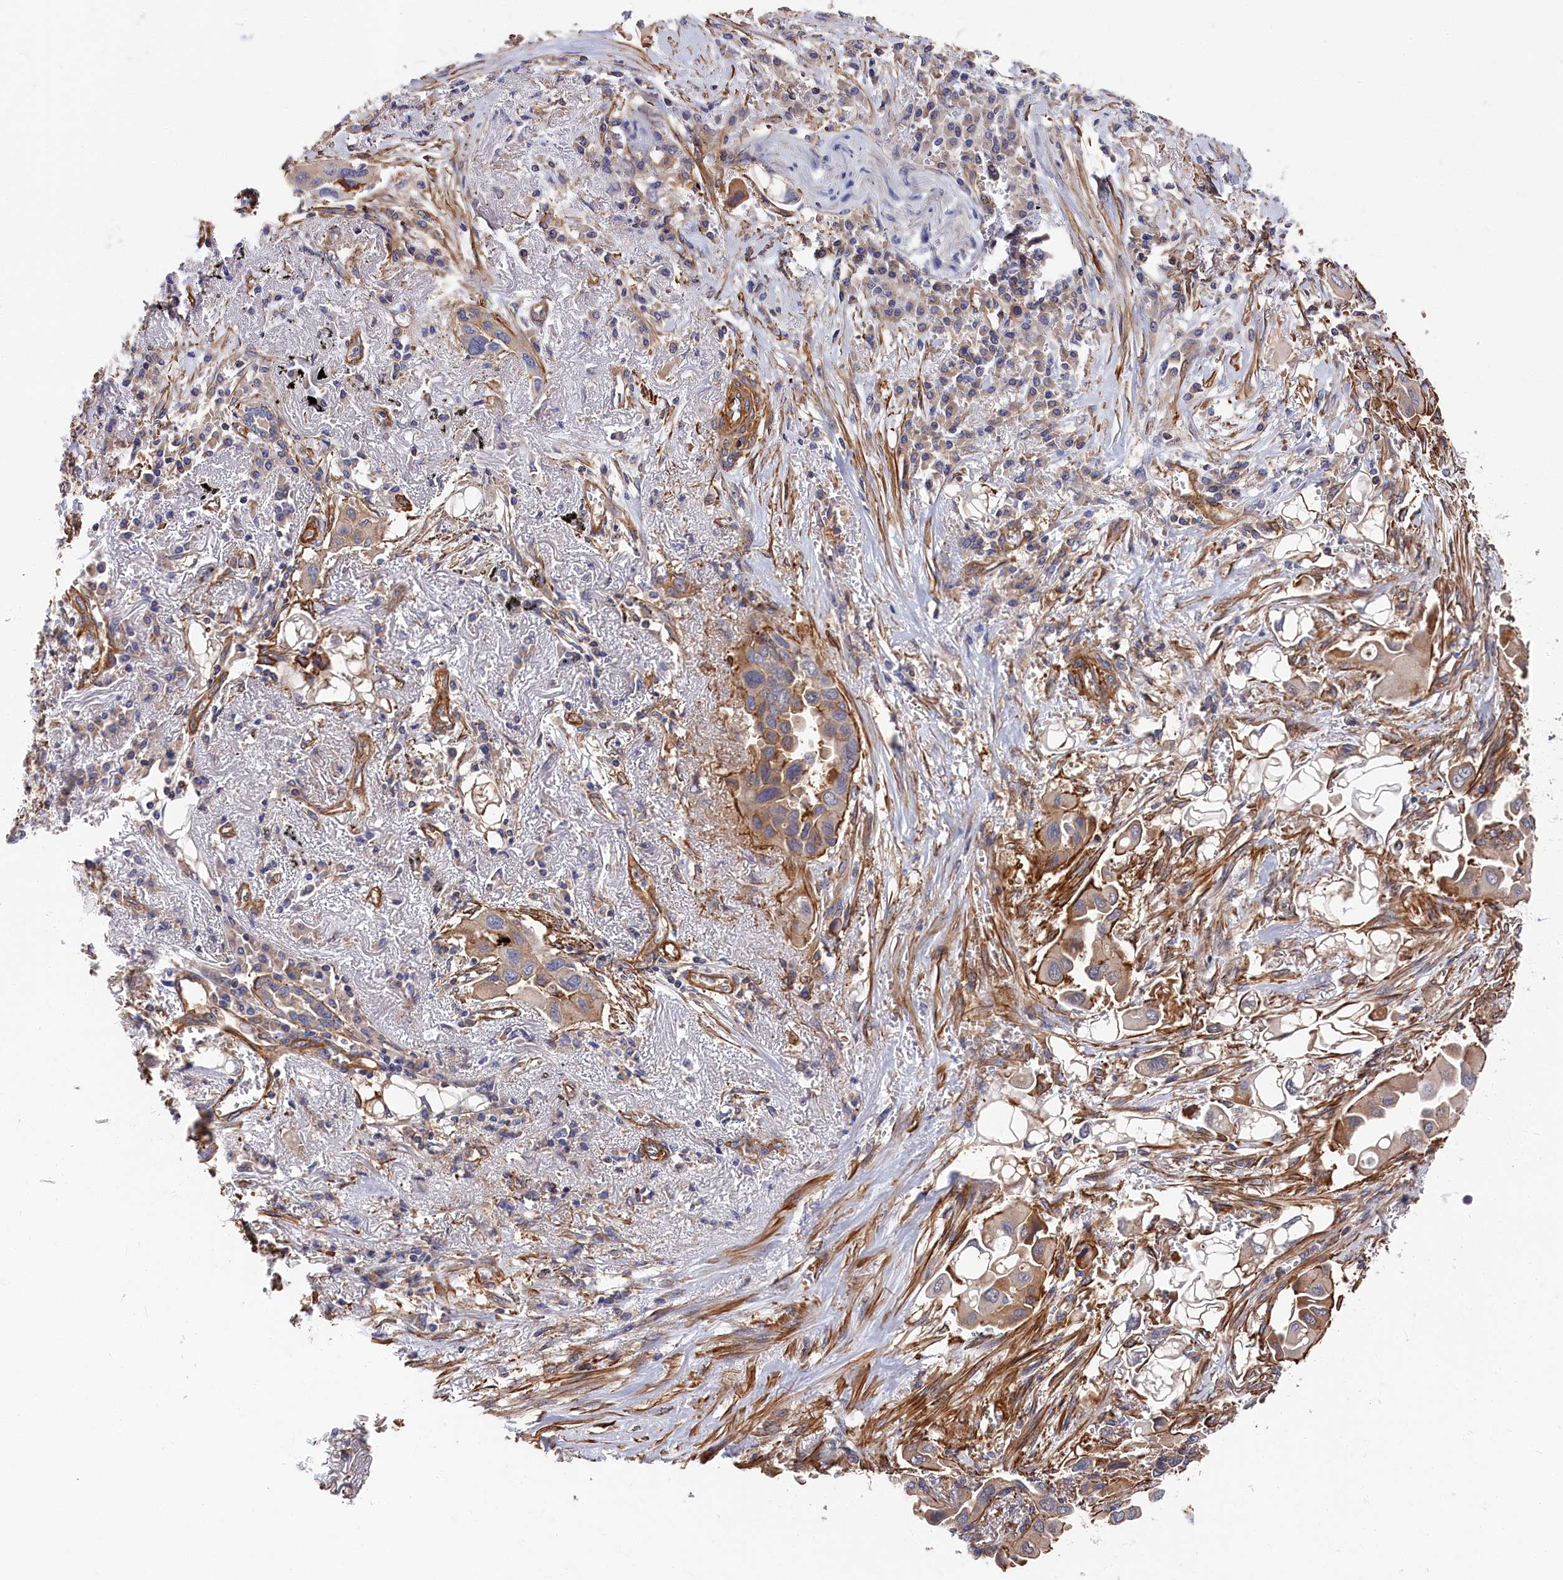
{"staining": {"intensity": "moderate", "quantity": ">75%", "location": "cytoplasmic/membranous"}, "tissue": "lung cancer", "cell_type": "Tumor cells", "image_type": "cancer", "snomed": [{"axis": "morphology", "description": "Adenocarcinoma, NOS"}, {"axis": "topography", "description": "Lung"}], "caption": "Human lung adenocarcinoma stained with a protein marker displays moderate staining in tumor cells.", "gene": "LDHD", "patient": {"sex": "female", "age": 76}}